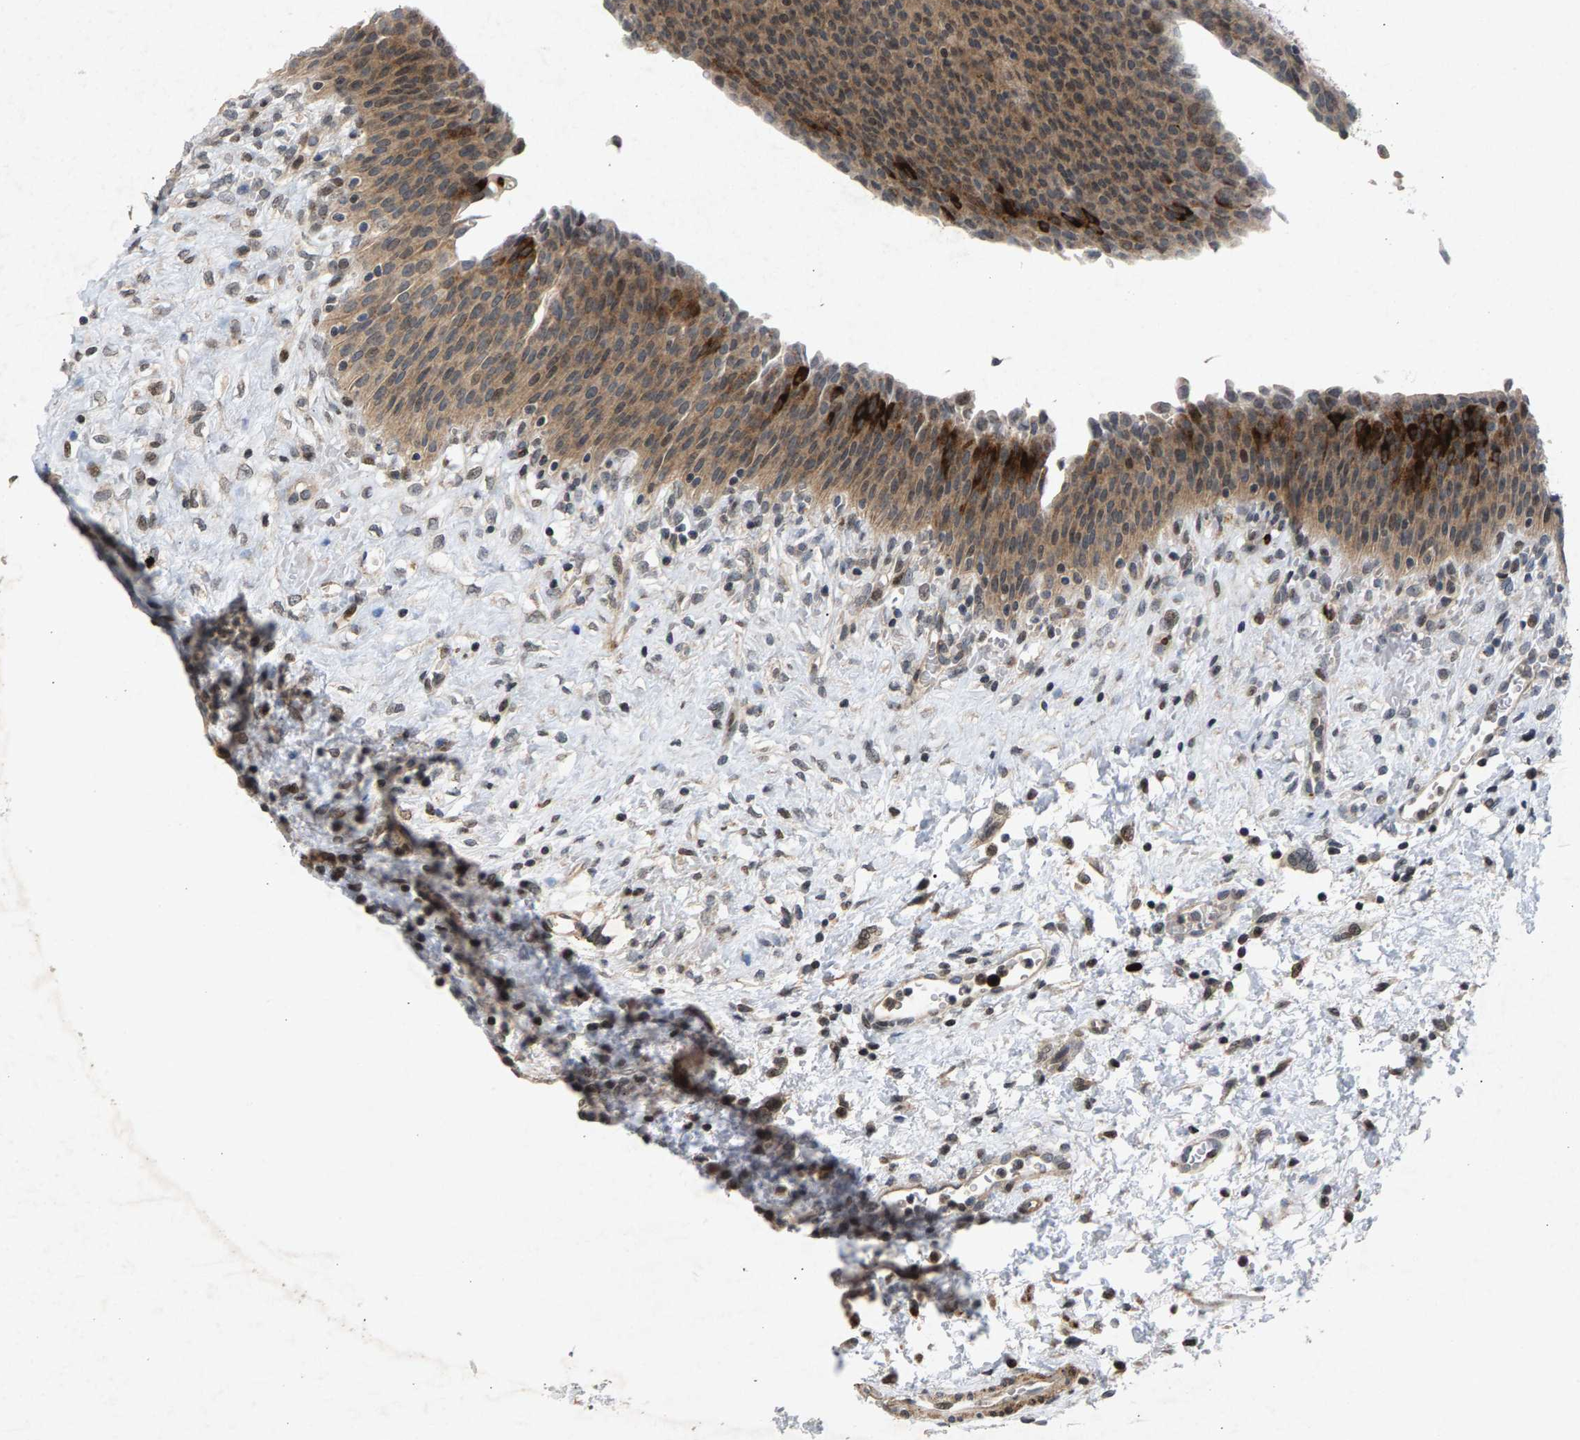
{"staining": {"intensity": "moderate", "quantity": ">75%", "location": "cytoplasmic/membranous,nuclear"}, "tissue": "urinary bladder", "cell_type": "Urothelial cells", "image_type": "normal", "snomed": [{"axis": "morphology", "description": "Normal tissue, NOS"}, {"axis": "morphology", "description": "Dysplasia, NOS"}, {"axis": "topography", "description": "Urinary bladder"}], "caption": "Immunohistochemistry (DAB (3,3'-diaminobenzidine)) staining of normal human urinary bladder exhibits moderate cytoplasmic/membranous,nuclear protein expression in about >75% of urothelial cells.", "gene": "ZPR1", "patient": {"sex": "male", "age": 35}}